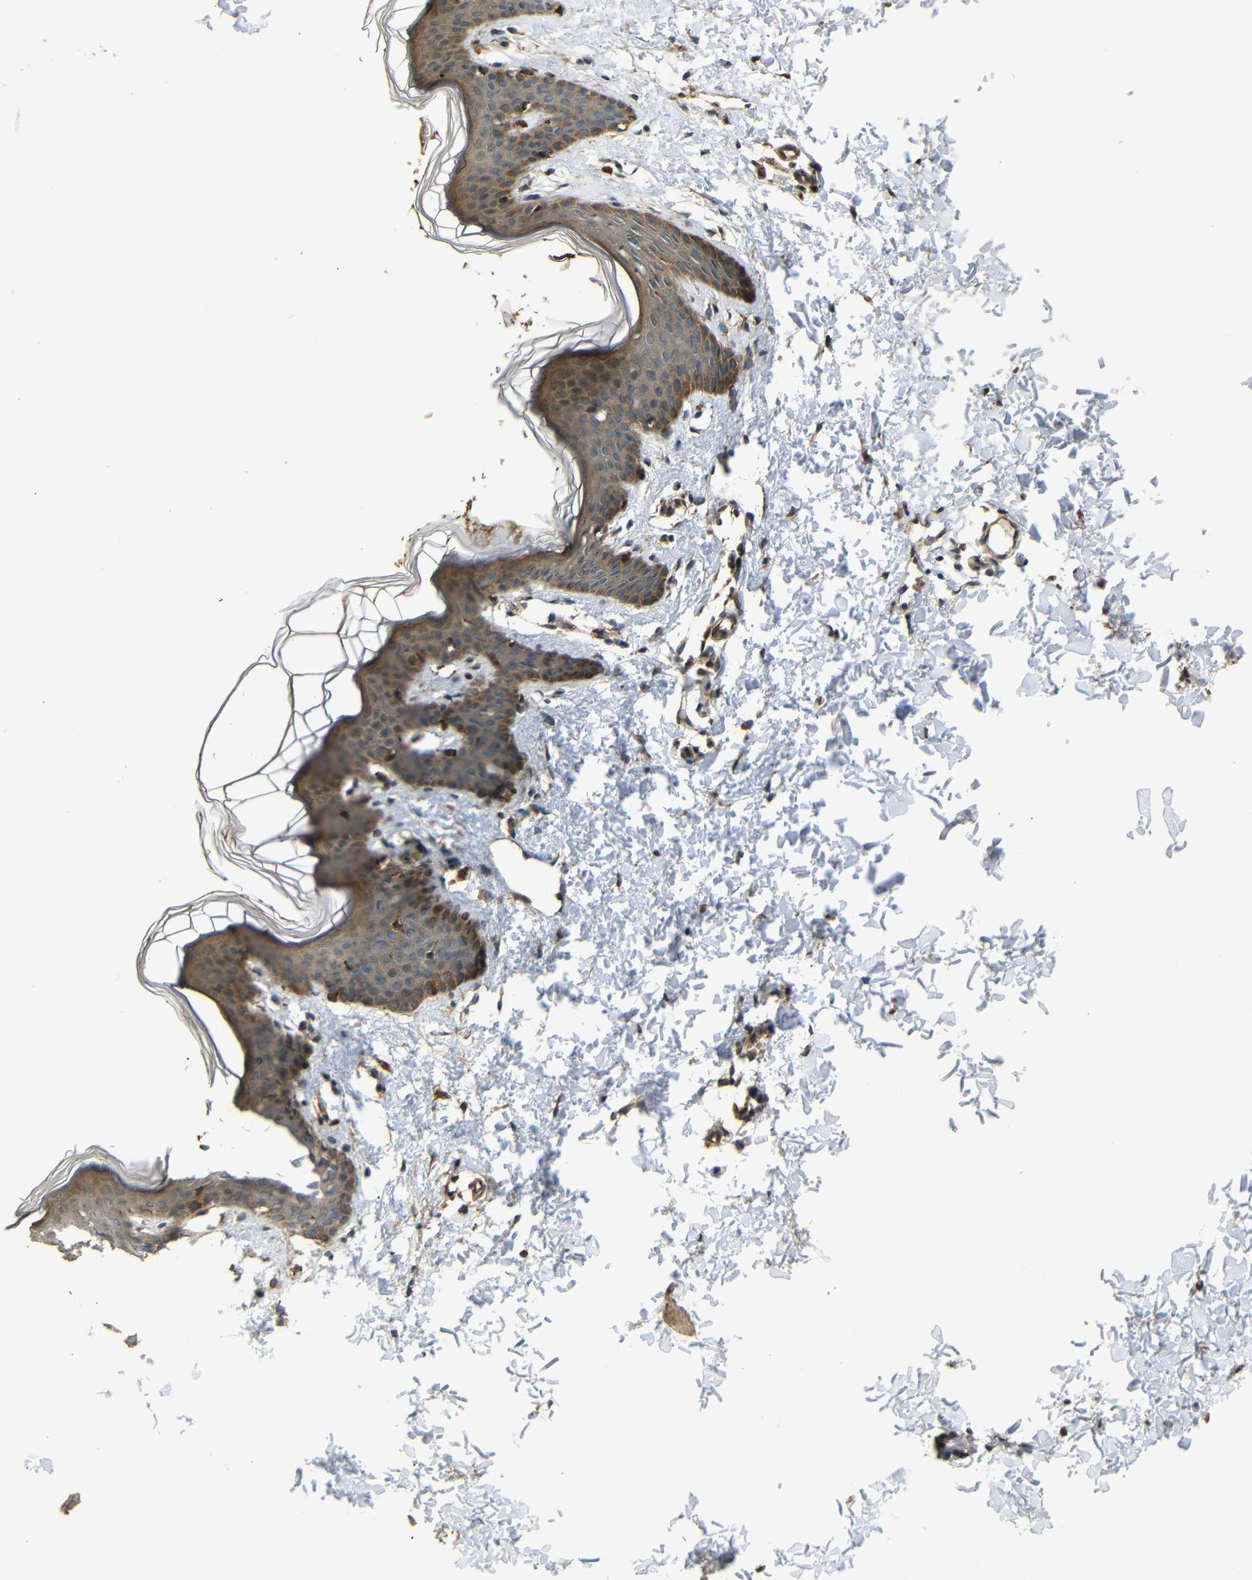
{"staining": {"intensity": "moderate", "quantity": ">75%", "location": "cytoplasmic/membranous"}, "tissue": "skin", "cell_type": "Fibroblasts", "image_type": "normal", "snomed": [{"axis": "morphology", "description": "Normal tissue, NOS"}, {"axis": "topography", "description": "Skin"}], "caption": "Skin stained with DAB (3,3'-diaminobenzidine) immunohistochemistry (IHC) reveals medium levels of moderate cytoplasmic/membranous positivity in approximately >75% of fibroblasts.", "gene": "EPHB2", "patient": {"sex": "female", "age": 17}}